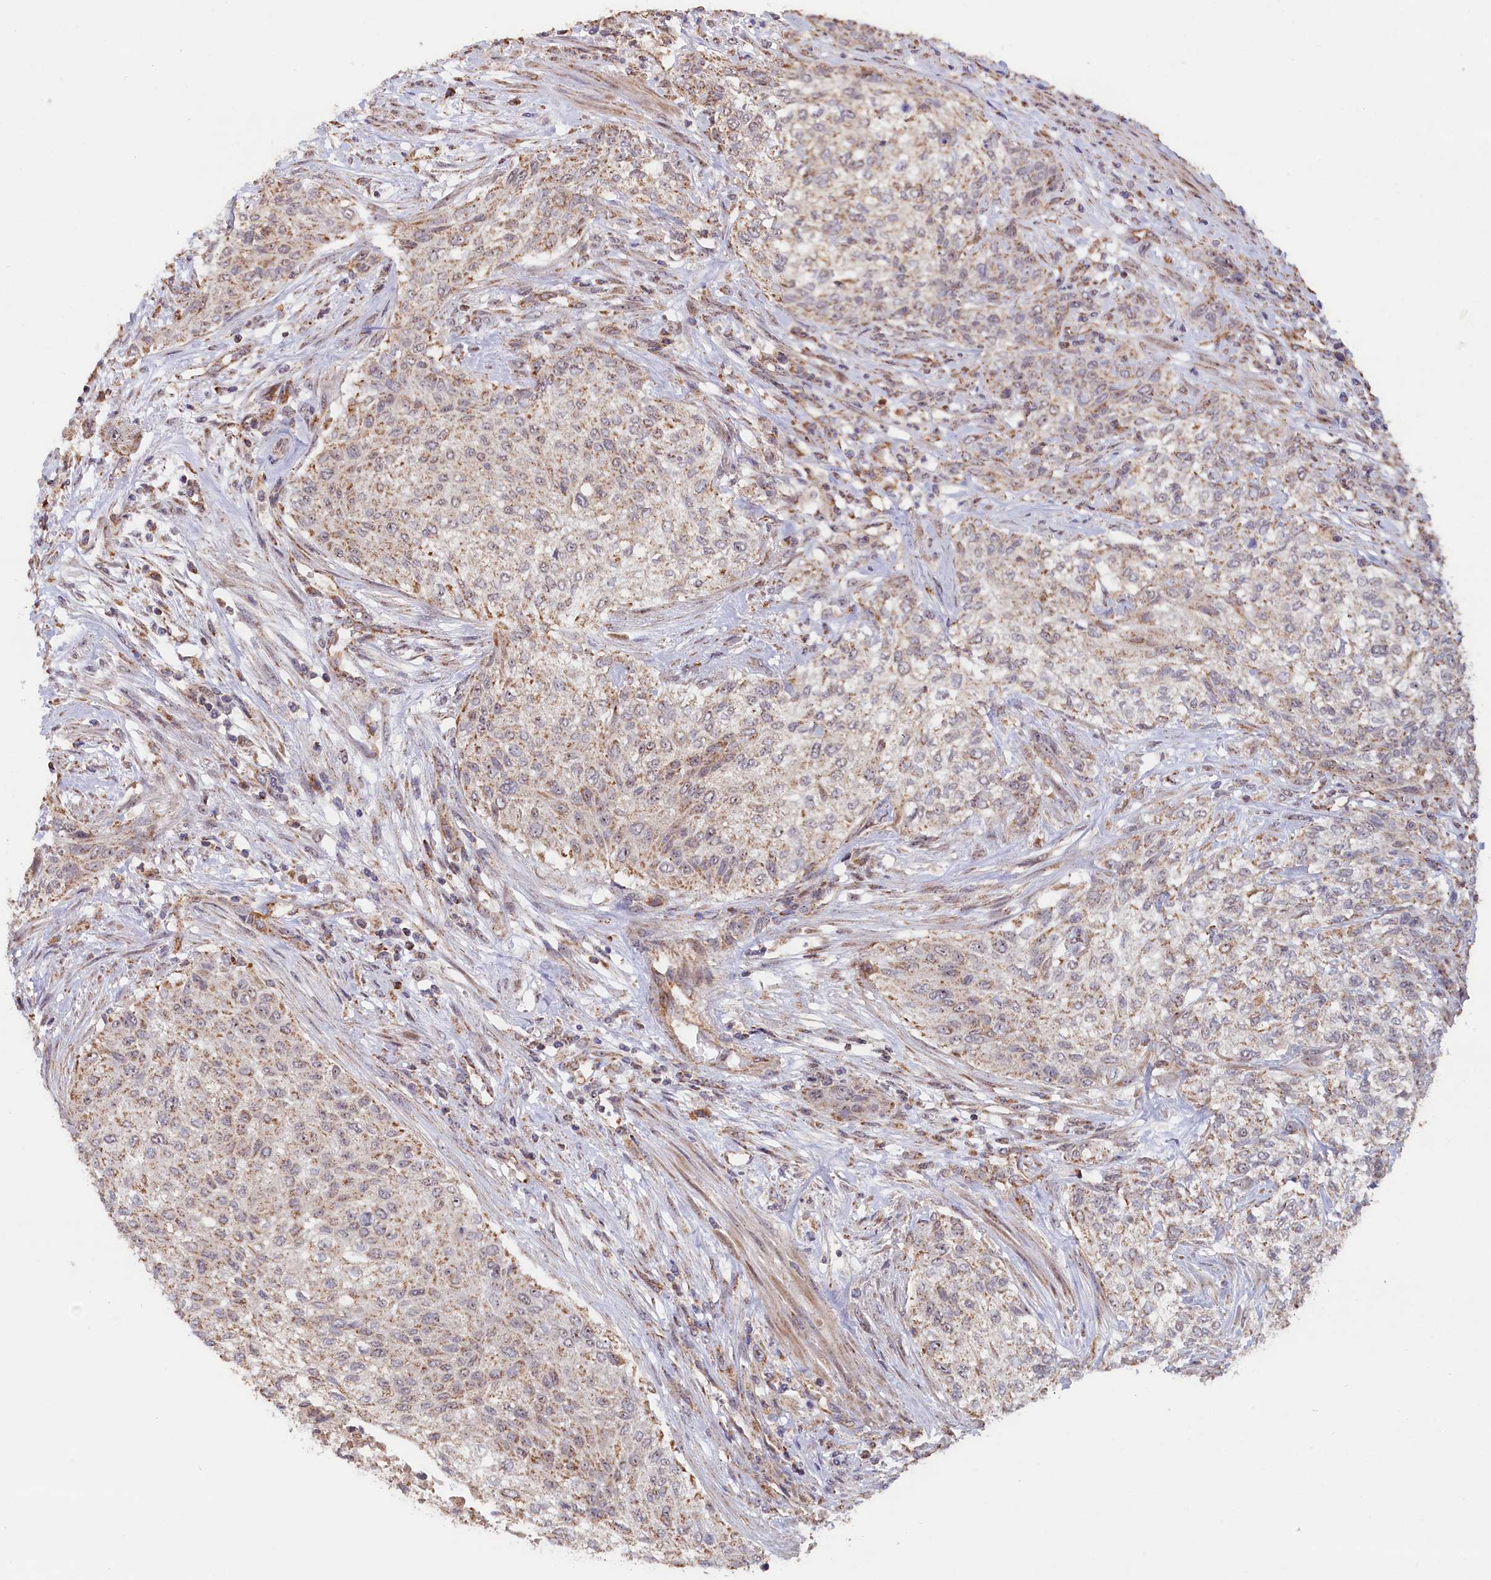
{"staining": {"intensity": "weak", "quantity": "25%-75%", "location": "cytoplasmic/membranous"}, "tissue": "urothelial cancer", "cell_type": "Tumor cells", "image_type": "cancer", "snomed": [{"axis": "morphology", "description": "Normal tissue, NOS"}, {"axis": "morphology", "description": "Urothelial carcinoma, NOS"}, {"axis": "topography", "description": "Urinary bladder"}, {"axis": "topography", "description": "Peripheral nerve tissue"}], "caption": "Protein staining shows weak cytoplasmic/membranous expression in approximately 25%-75% of tumor cells in transitional cell carcinoma.", "gene": "ZNF816", "patient": {"sex": "male", "age": 35}}